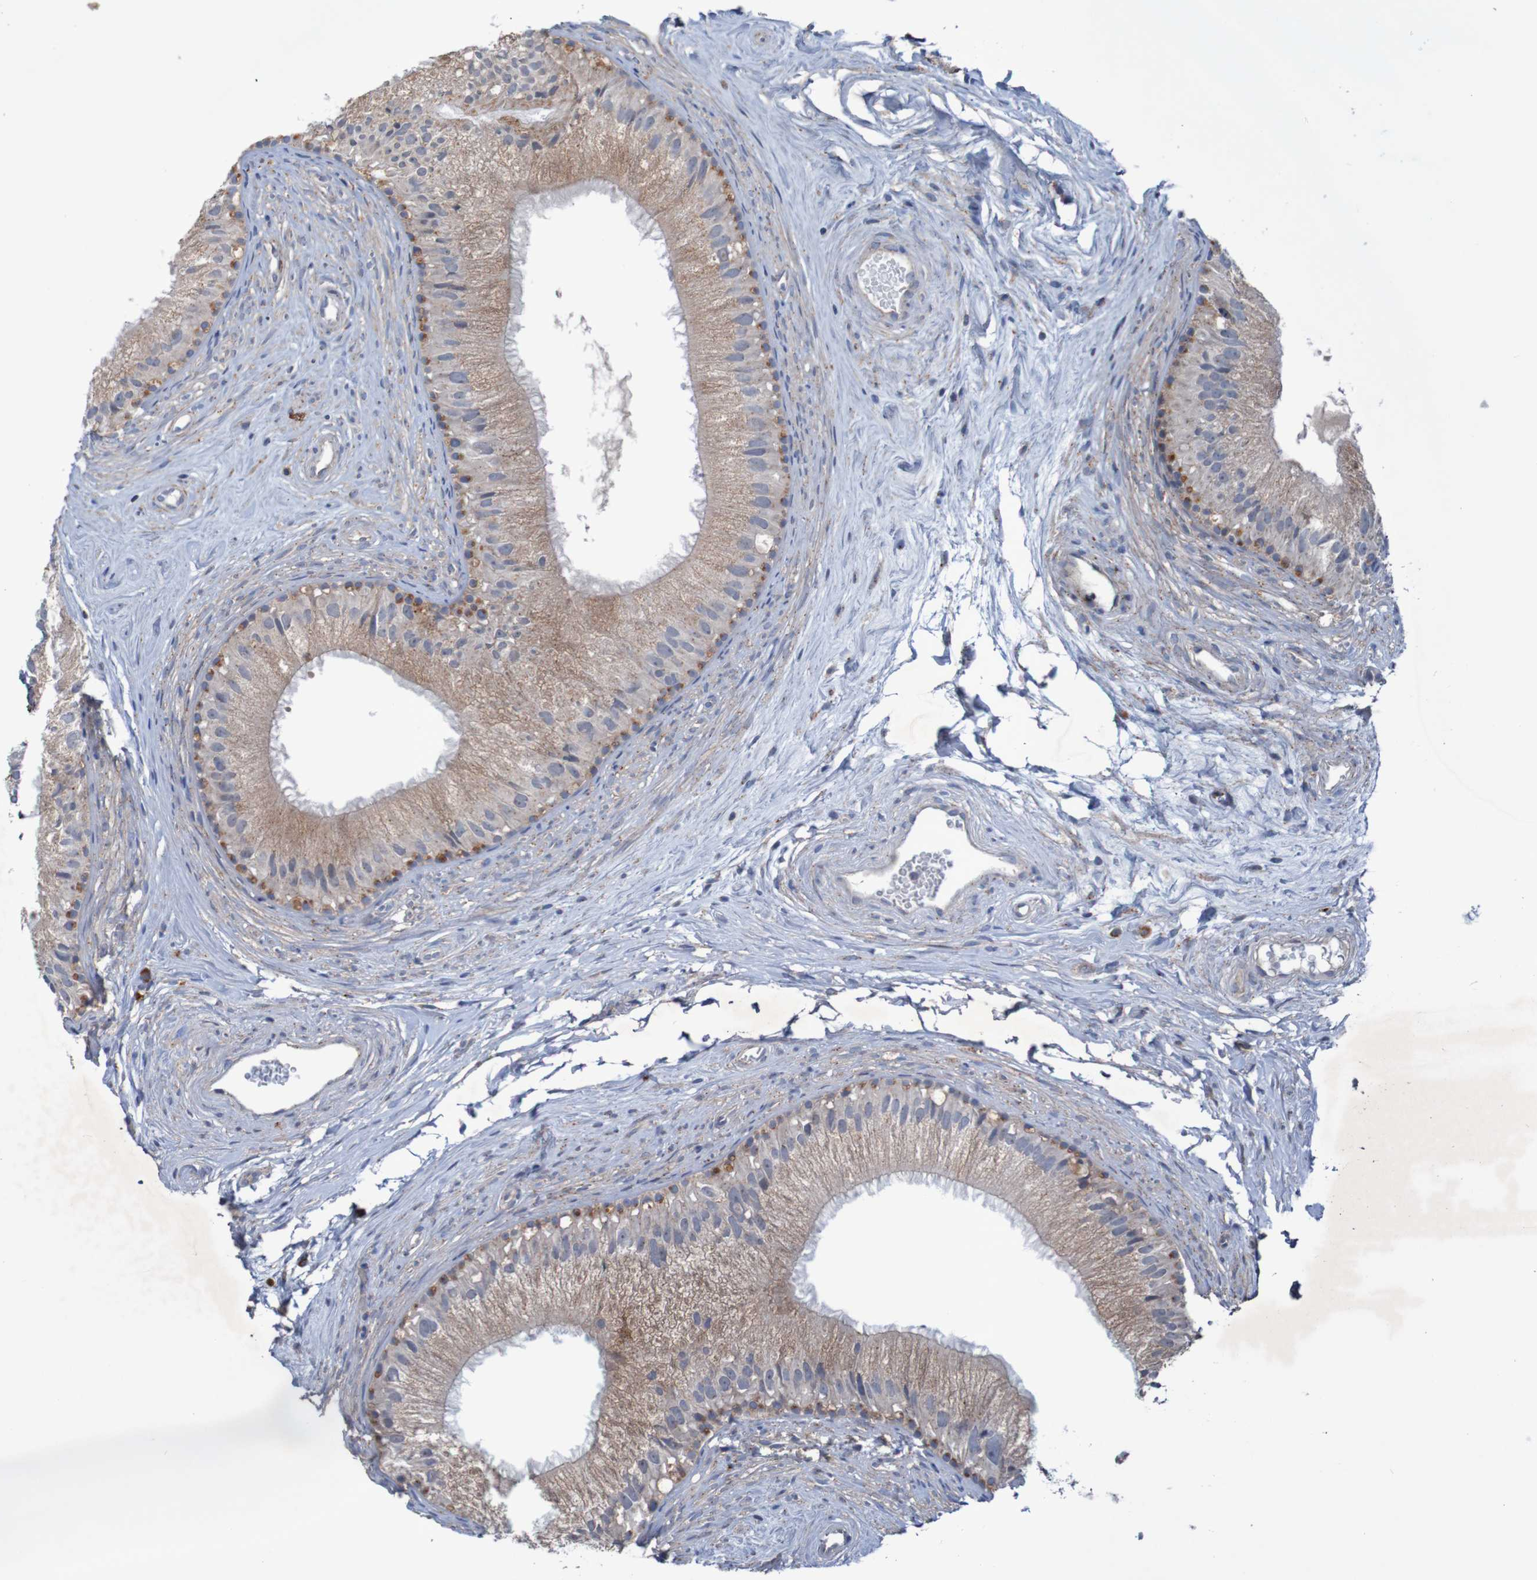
{"staining": {"intensity": "weak", "quantity": ">75%", "location": "cytoplasmic/membranous"}, "tissue": "epididymis", "cell_type": "Glandular cells", "image_type": "normal", "snomed": [{"axis": "morphology", "description": "Normal tissue, NOS"}, {"axis": "topography", "description": "Epididymis"}], "caption": "Weak cytoplasmic/membranous staining for a protein is identified in approximately >75% of glandular cells of normal epididymis using immunohistochemistry (IHC).", "gene": "ANGPT4", "patient": {"sex": "male", "age": 56}}